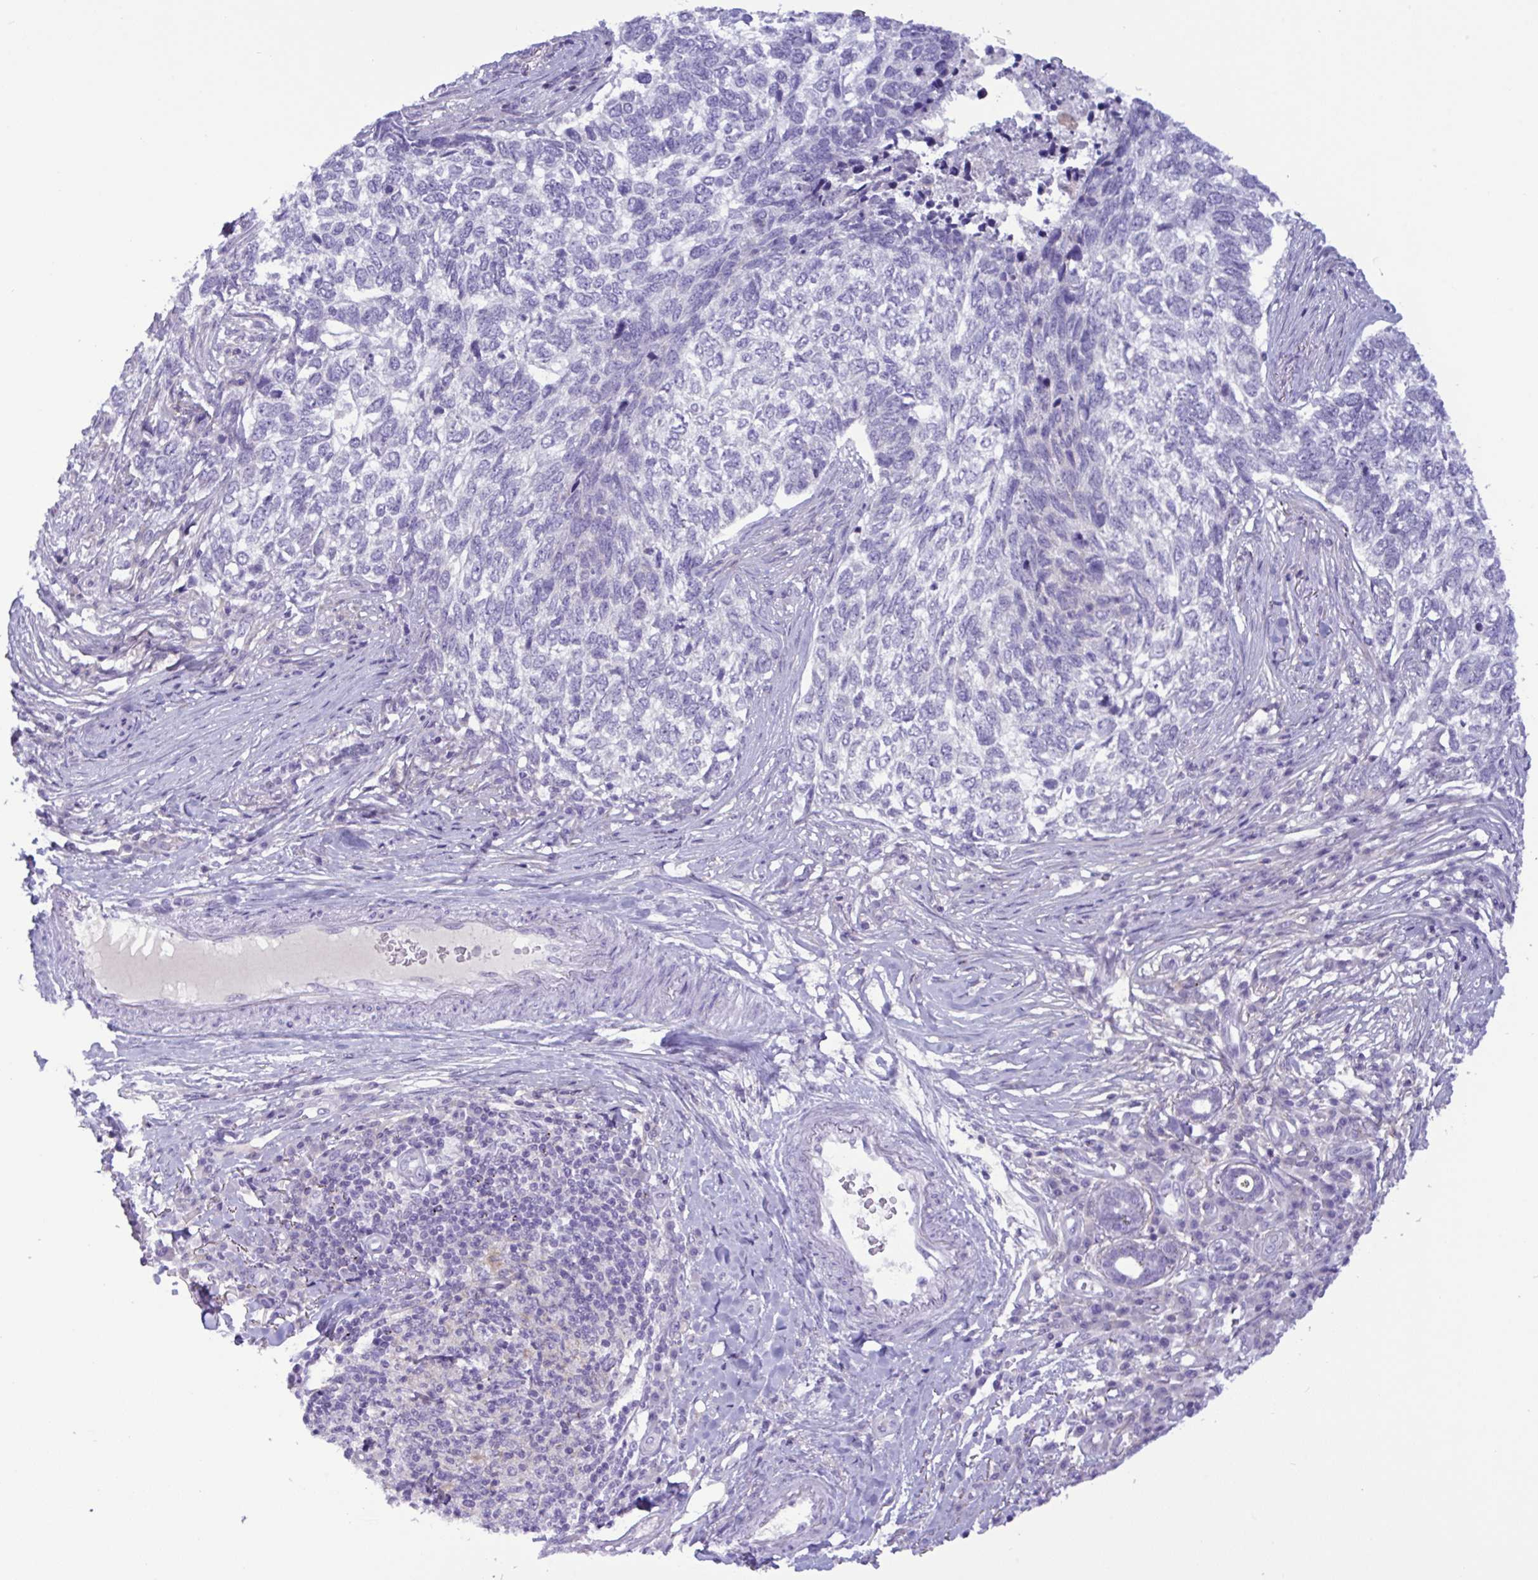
{"staining": {"intensity": "negative", "quantity": "none", "location": "none"}, "tissue": "skin cancer", "cell_type": "Tumor cells", "image_type": "cancer", "snomed": [{"axis": "morphology", "description": "Basal cell carcinoma"}, {"axis": "topography", "description": "Skin"}], "caption": "This photomicrograph is of skin cancer (basal cell carcinoma) stained with immunohistochemistry (IHC) to label a protein in brown with the nuclei are counter-stained blue. There is no positivity in tumor cells. (DAB (3,3'-diaminobenzidine) immunohistochemistry (IHC), high magnification).", "gene": "SREBF1", "patient": {"sex": "female", "age": 65}}